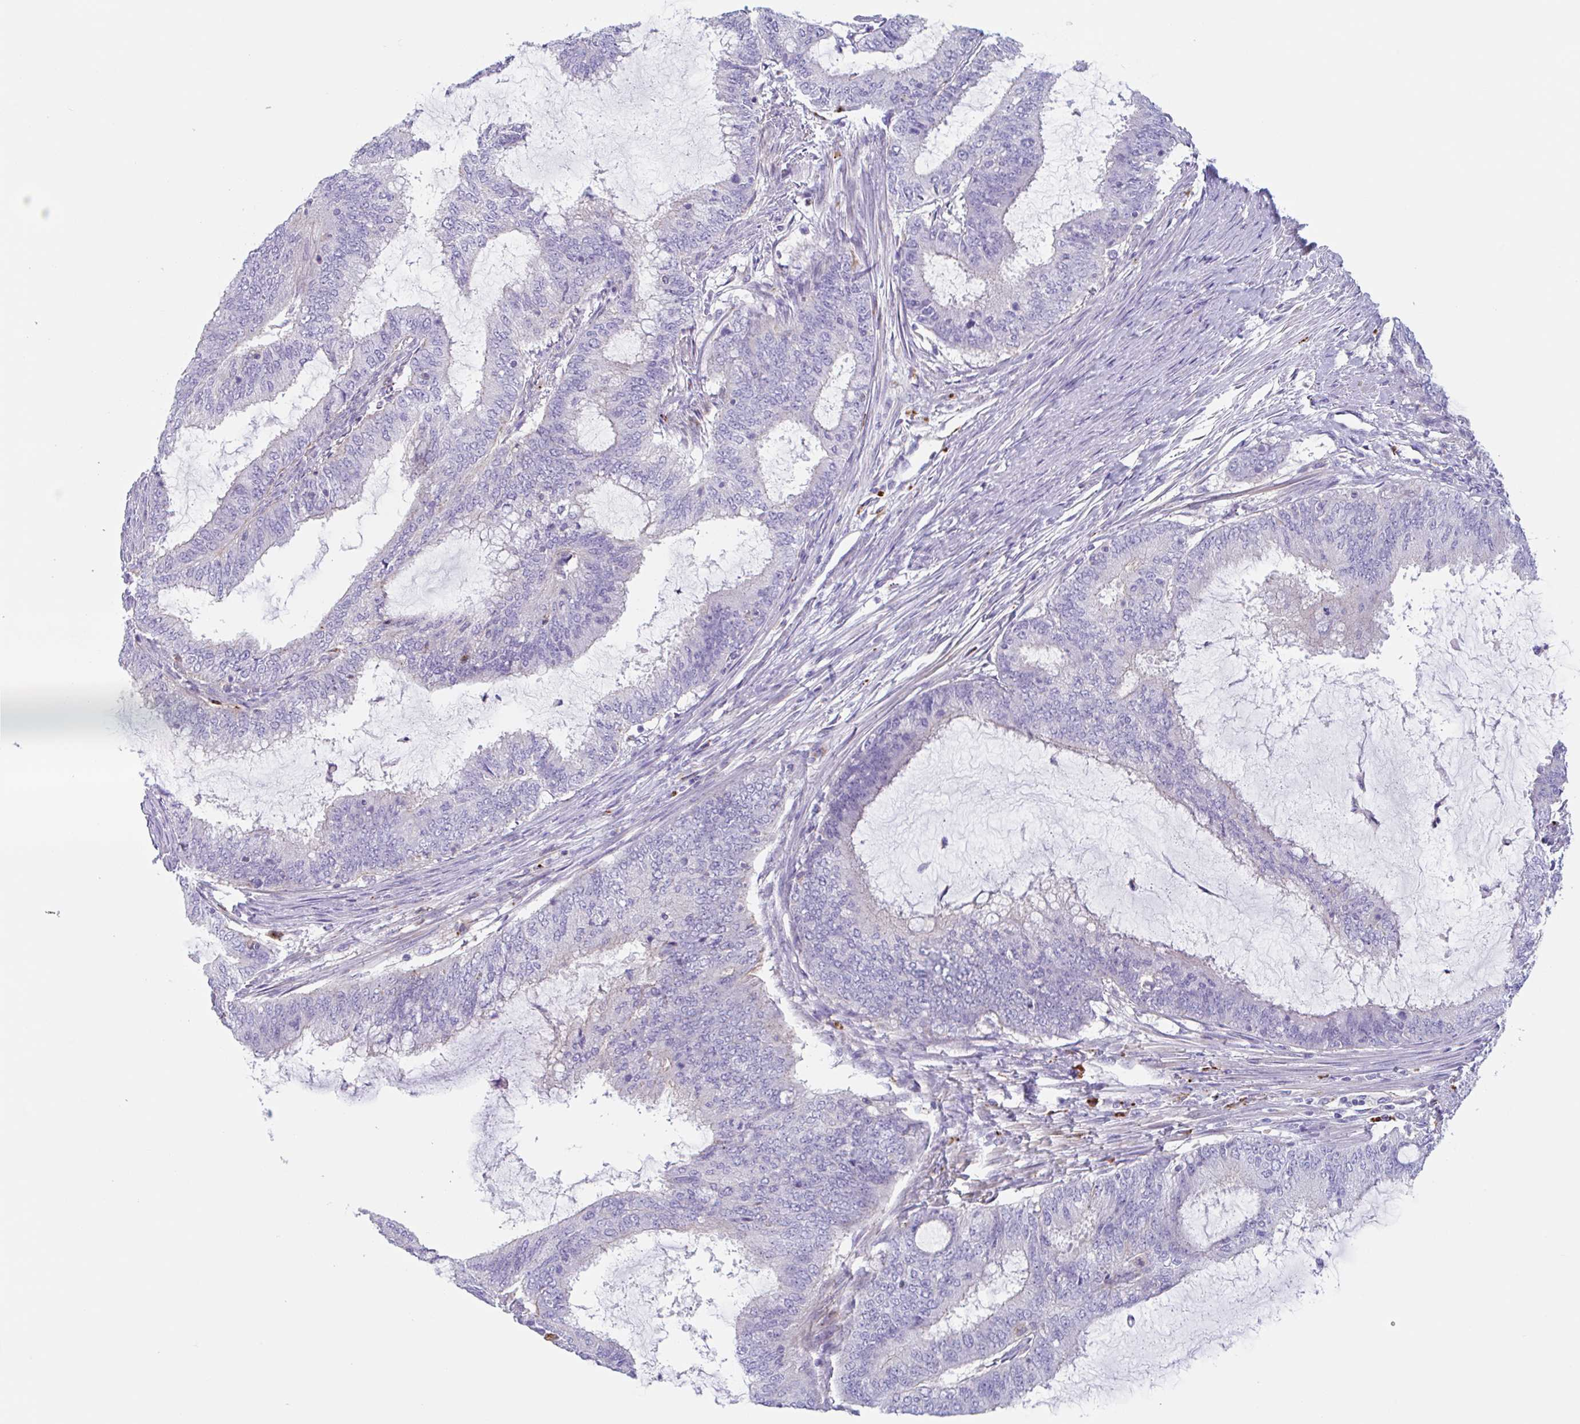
{"staining": {"intensity": "negative", "quantity": "none", "location": "none"}, "tissue": "endometrial cancer", "cell_type": "Tumor cells", "image_type": "cancer", "snomed": [{"axis": "morphology", "description": "Adenocarcinoma, NOS"}, {"axis": "topography", "description": "Endometrium"}], "caption": "Immunohistochemistry (IHC) of human endometrial cancer (adenocarcinoma) reveals no expression in tumor cells.", "gene": "LENG9", "patient": {"sex": "female", "age": 51}}